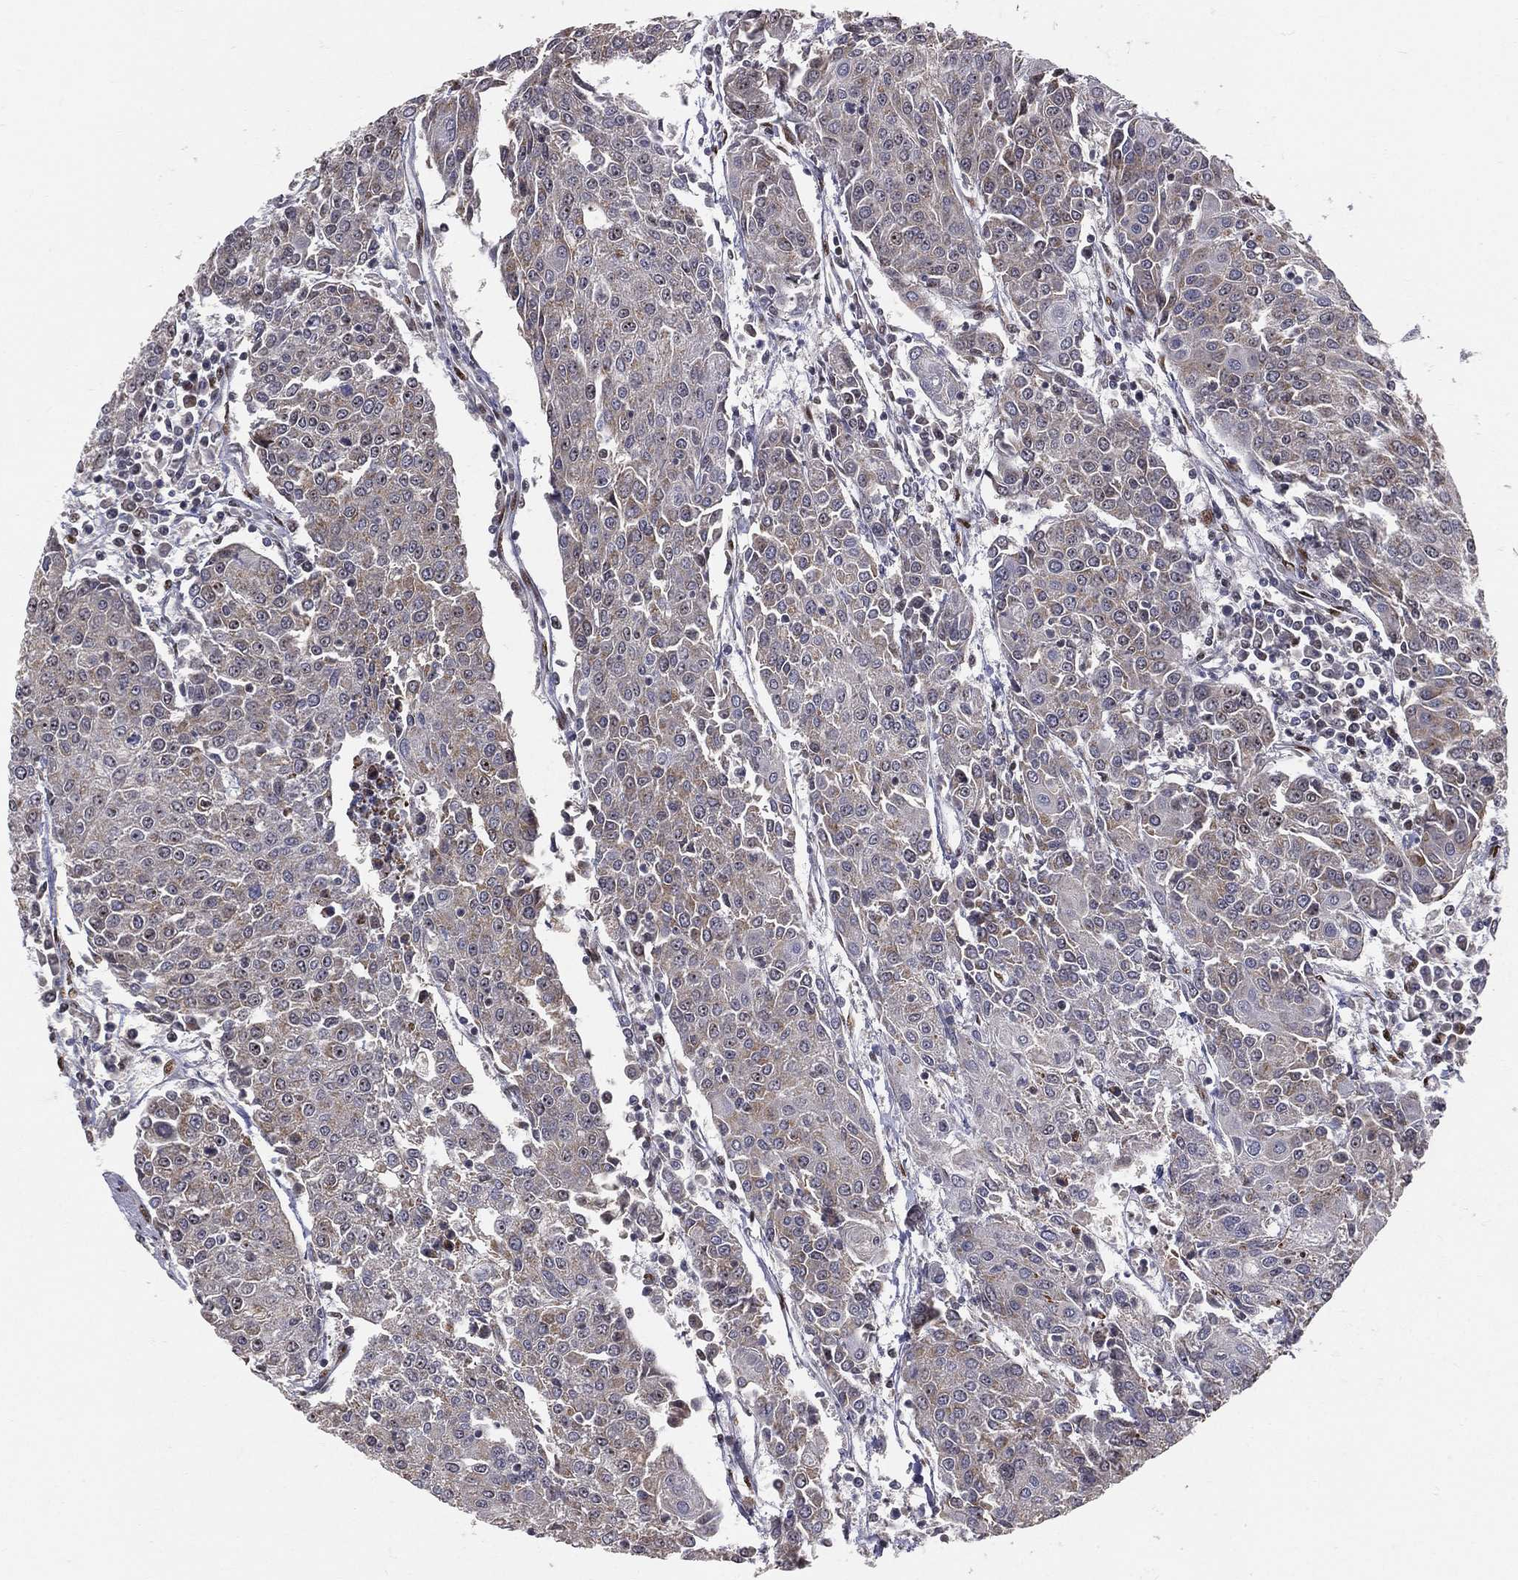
{"staining": {"intensity": "moderate", "quantity": "<25%", "location": "cytoplasmic/membranous"}, "tissue": "urothelial cancer", "cell_type": "Tumor cells", "image_type": "cancer", "snomed": [{"axis": "morphology", "description": "Urothelial carcinoma, High grade"}, {"axis": "topography", "description": "Urinary bladder"}], "caption": "A photomicrograph of urothelial cancer stained for a protein demonstrates moderate cytoplasmic/membranous brown staining in tumor cells. The protein is stained brown, and the nuclei are stained in blue (DAB (3,3'-diaminobenzidine) IHC with brightfield microscopy, high magnification).", "gene": "ZEB1", "patient": {"sex": "female", "age": 85}}